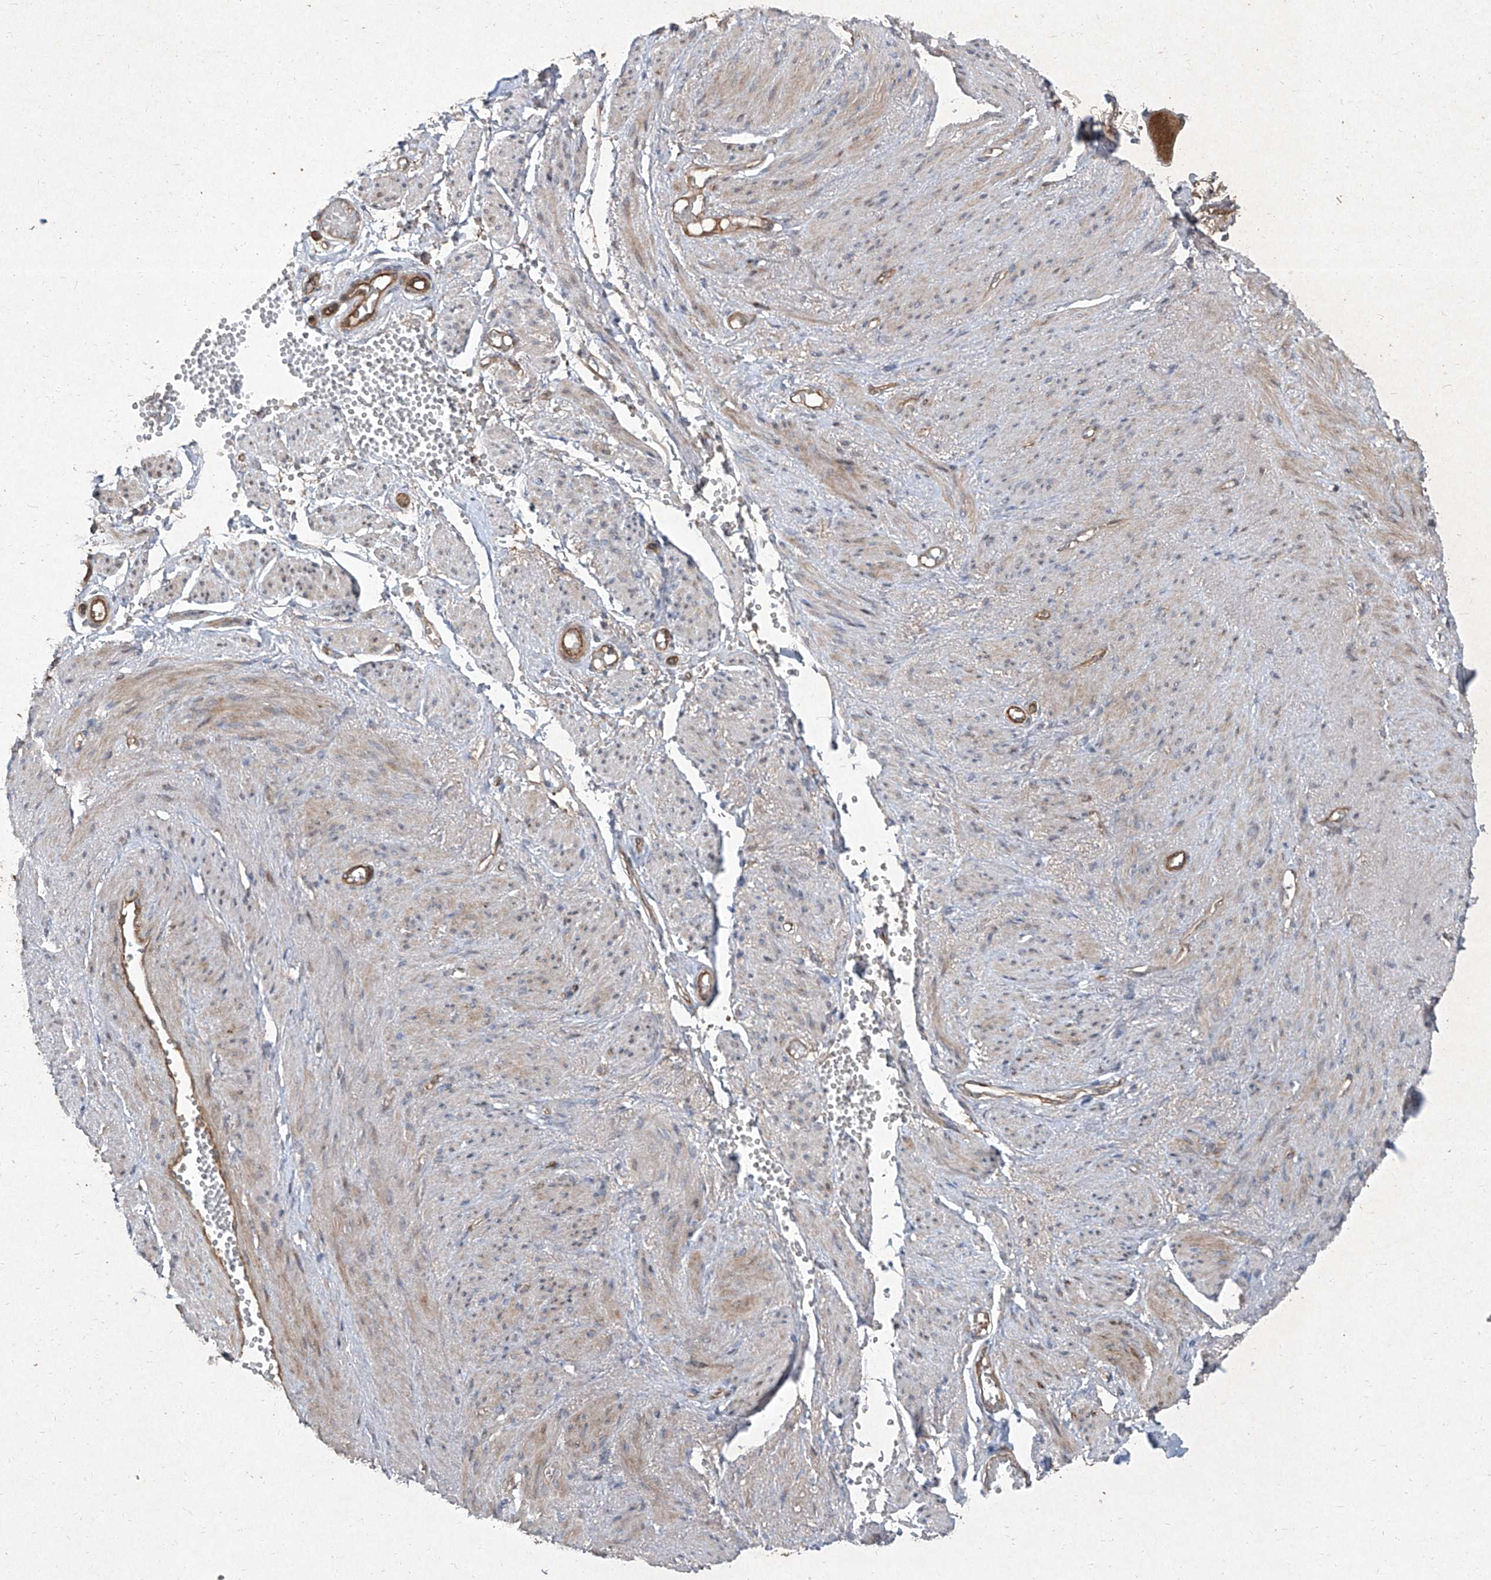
{"staining": {"intensity": "moderate", "quantity": "25%-75%", "location": "cytoplasmic/membranous"}, "tissue": "soft tissue", "cell_type": "Chondrocytes", "image_type": "normal", "snomed": [{"axis": "morphology", "description": "Normal tissue, NOS"}, {"axis": "topography", "description": "Smooth muscle"}, {"axis": "topography", "description": "Peripheral nerve tissue"}], "caption": "DAB (3,3'-diaminobenzidine) immunohistochemical staining of unremarkable soft tissue exhibits moderate cytoplasmic/membranous protein staining in about 25%-75% of chondrocytes.", "gene": "CCN1", "patient": {"sex": "female", "age": 39}}